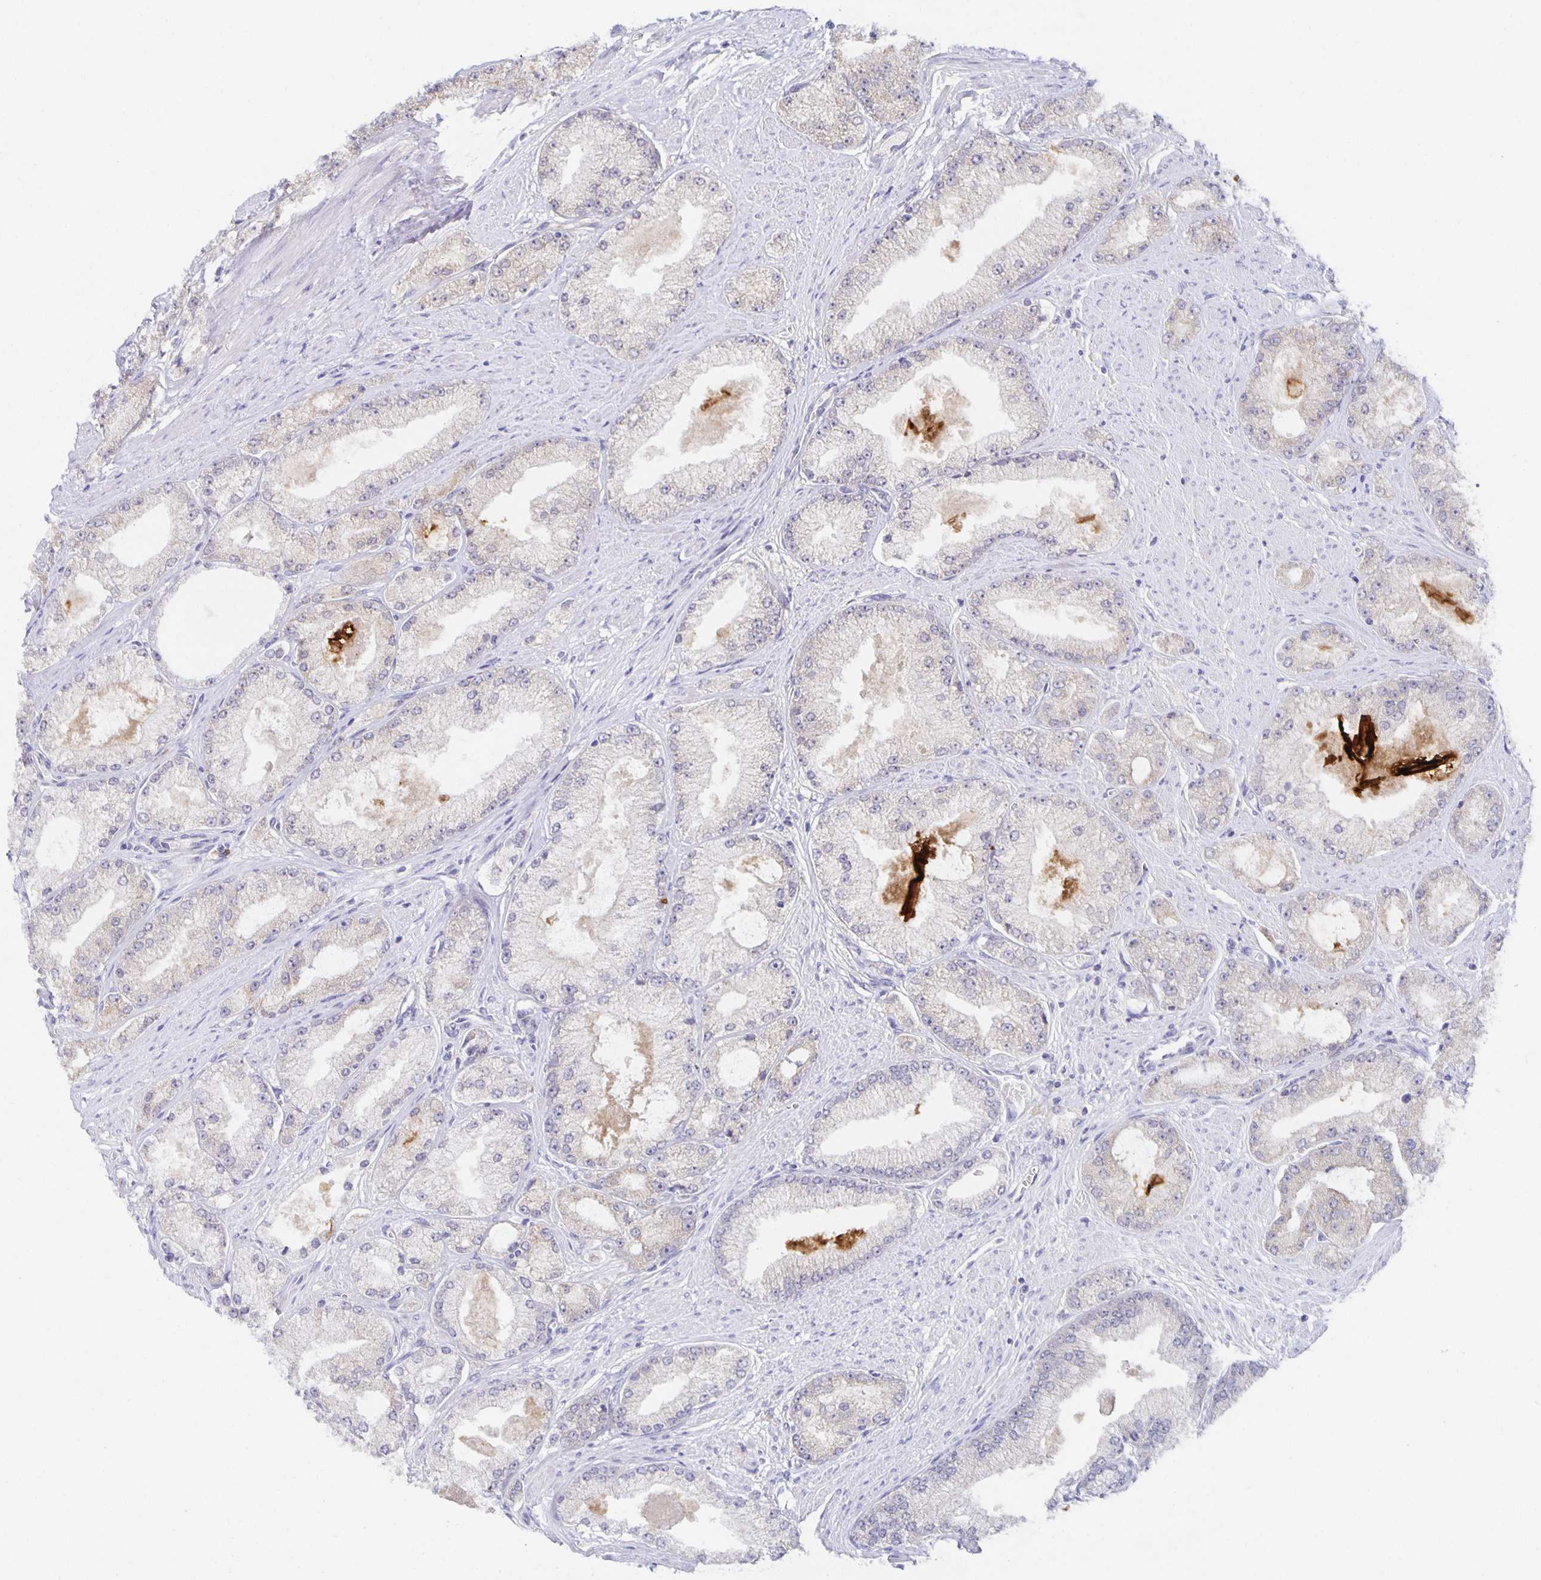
{"staining": {"intensity": "weak", "quantity": "25%-75%", "location": "cytoplasmic/membranous"}, "tissue": "prostate cancer", "cell_type": "Tumor cells", "image_type": "cancer", "snomed": [{"axis": "morphology", "description": "Adenocarcinoma, High grade"}, {"axis": "topography", "description": "Prostate"}], "caption": "Prostate adenocarcinoma (high-grade) stained for a protein (brown) demonstrates weak cytoplasmic/membranous positive positivity in approximately 25%-75% of tumor cells.", "gene": "BAD", "patient": {"sex": "male", "age": 68}}